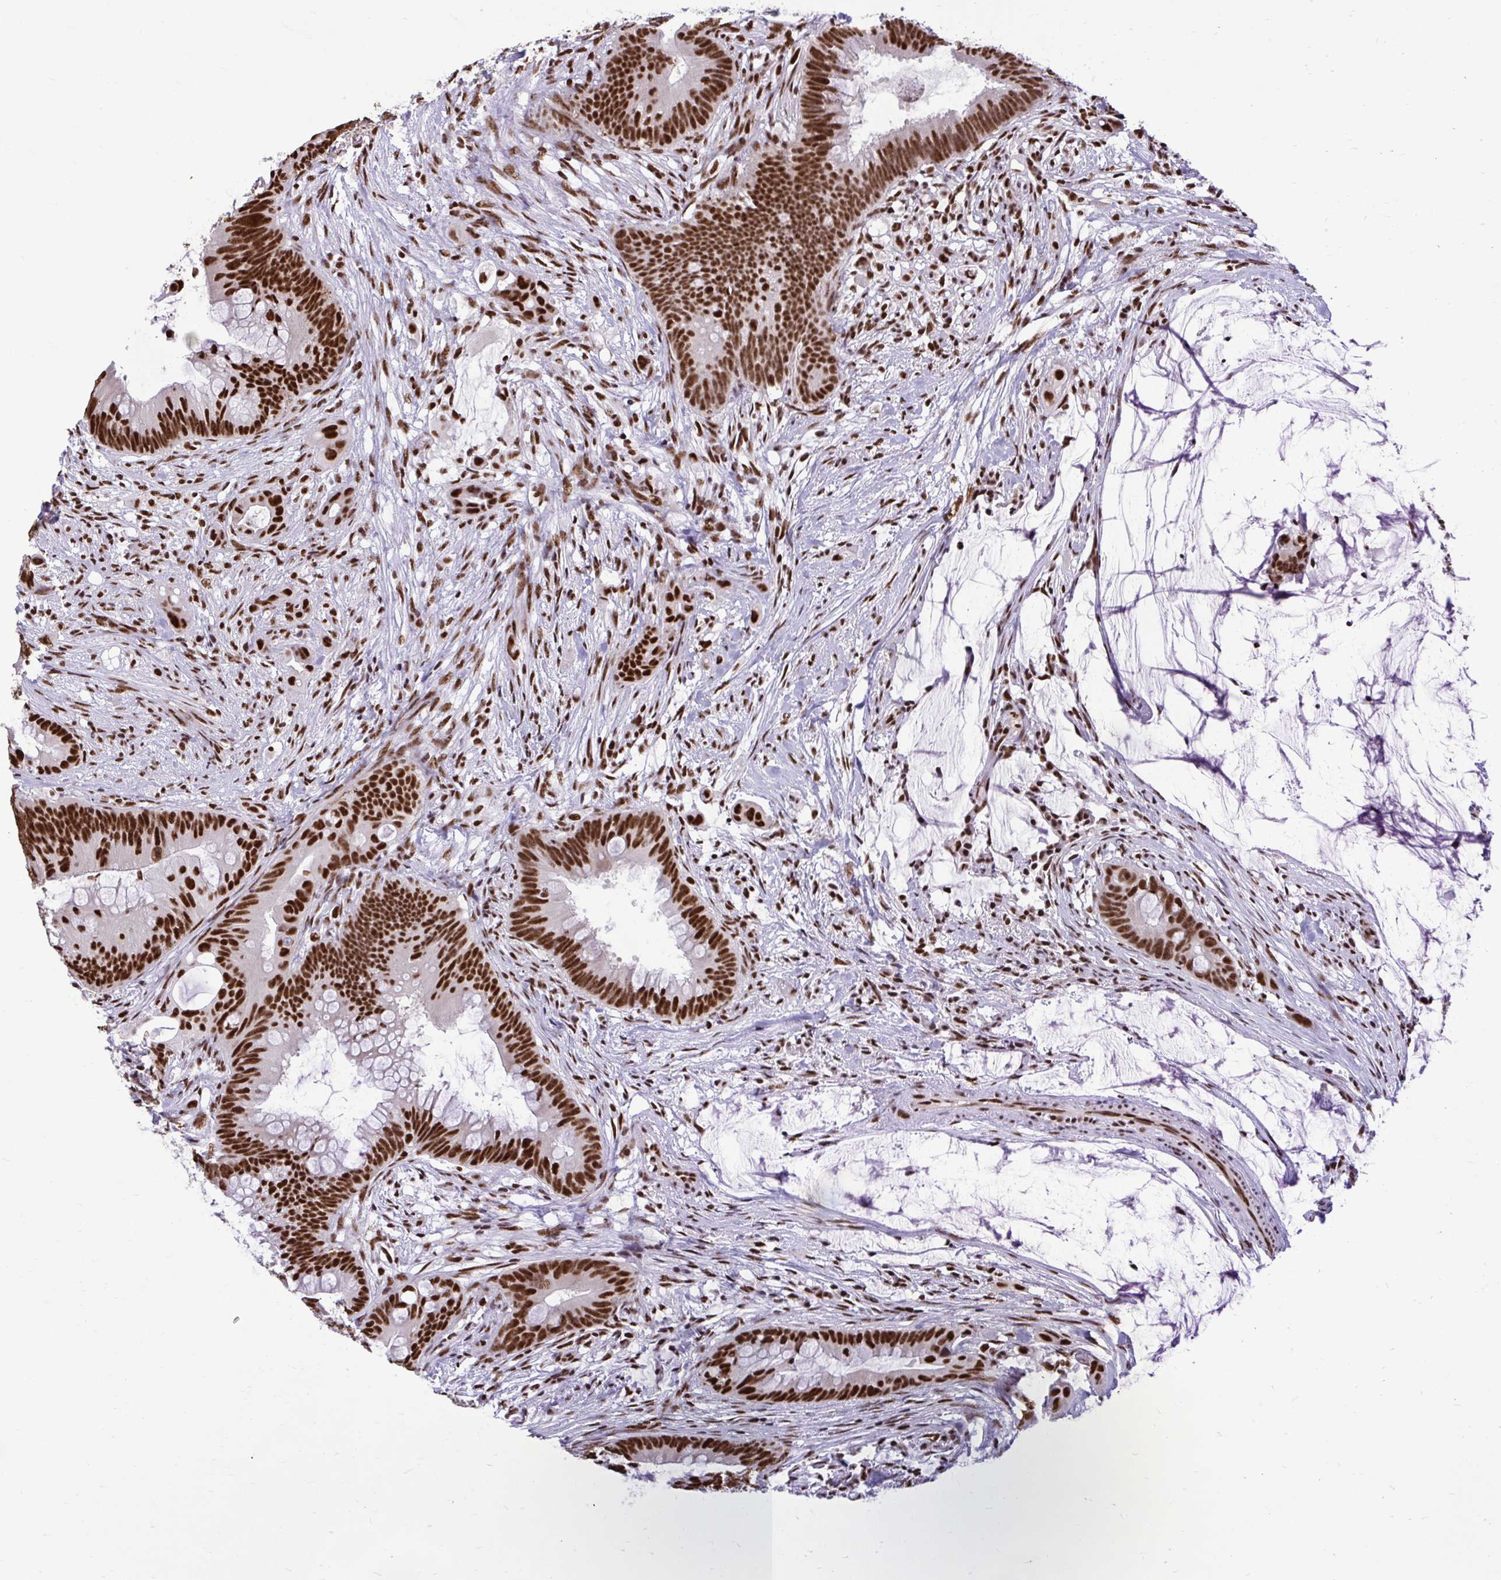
{"staining": {"intensity": "strong", "quantity": ">75%", "location": "nuclear"}, "tissue": "colorectal cancer", "cell_type": "Tumor cells", "image_type": "cancer", "snomed": [{"axis": "morphology", "description": "Adenocarcinoma, NOS"}, {"axis": "topography", "description": "Colon"}], "caption": "Immunohistochemical staining of colorectal cancer (adenocarcinoma) demonstrates strong nuclear protein staining in about >75% of tumor cells.", "gene": "PRPF19", "patient": {"sex": "male", "age": 62}}